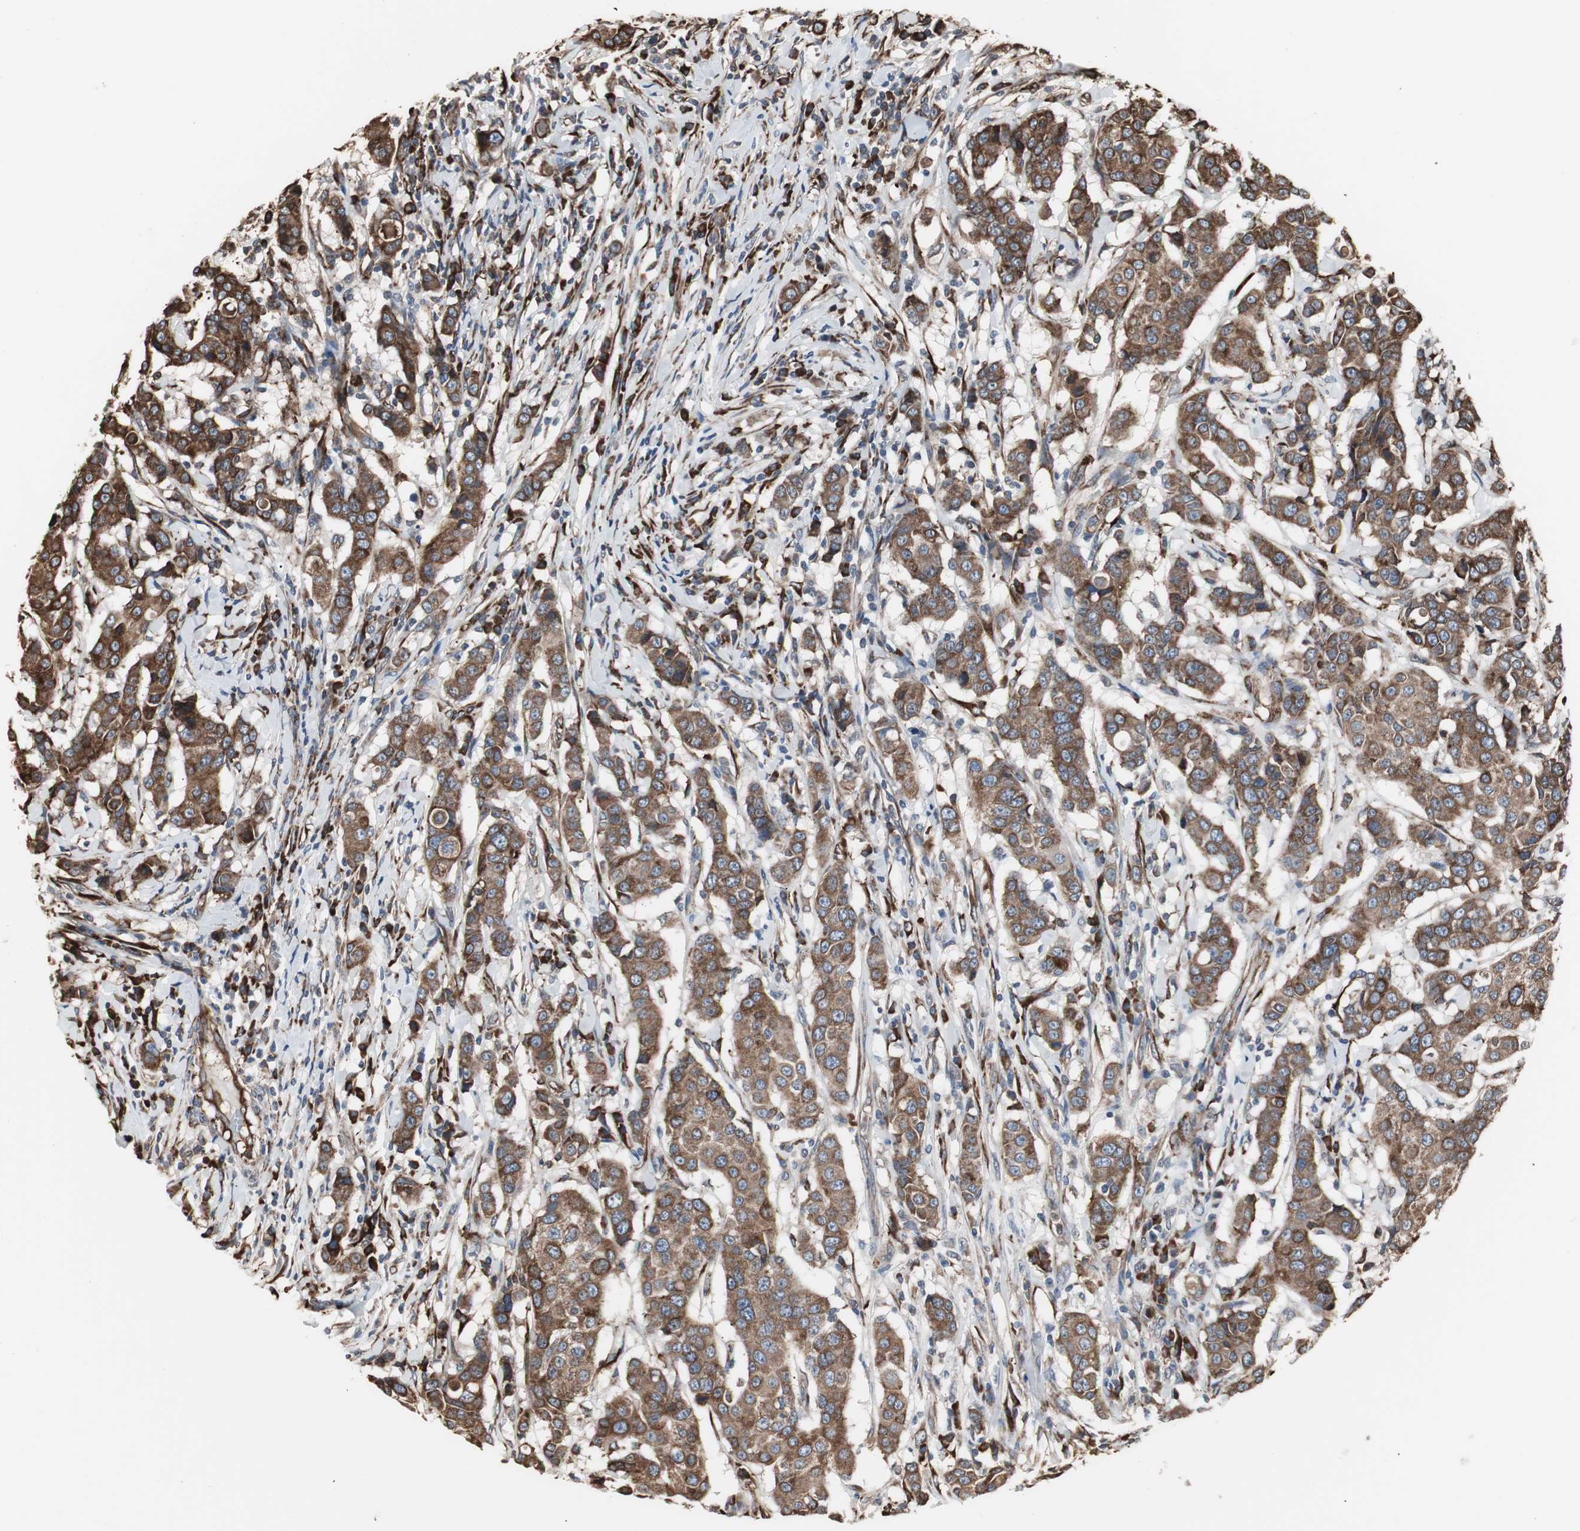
{"staining": {"intensity": "moderate", "quantity": ">75%", "location": "cytoplasmic/membranous"}, "tissue": "breast cancer", "cell_type": "Tumor cells", "image_type": "cancer", "snomed": [{"axis": "morphology", "description": "Duct carcinoma"}, {"axis": "topography", "description": "Breast"}], "caption": "Immunohistochemical staining of breast cancer (infiltrating ductal carcinoma) demonstrates medium levels of moderate cytoplasmic/membranous expression in approximately >75% of tumor cells.", "gene": "CALU", "patient": {"sex": "female", "age": 27}}